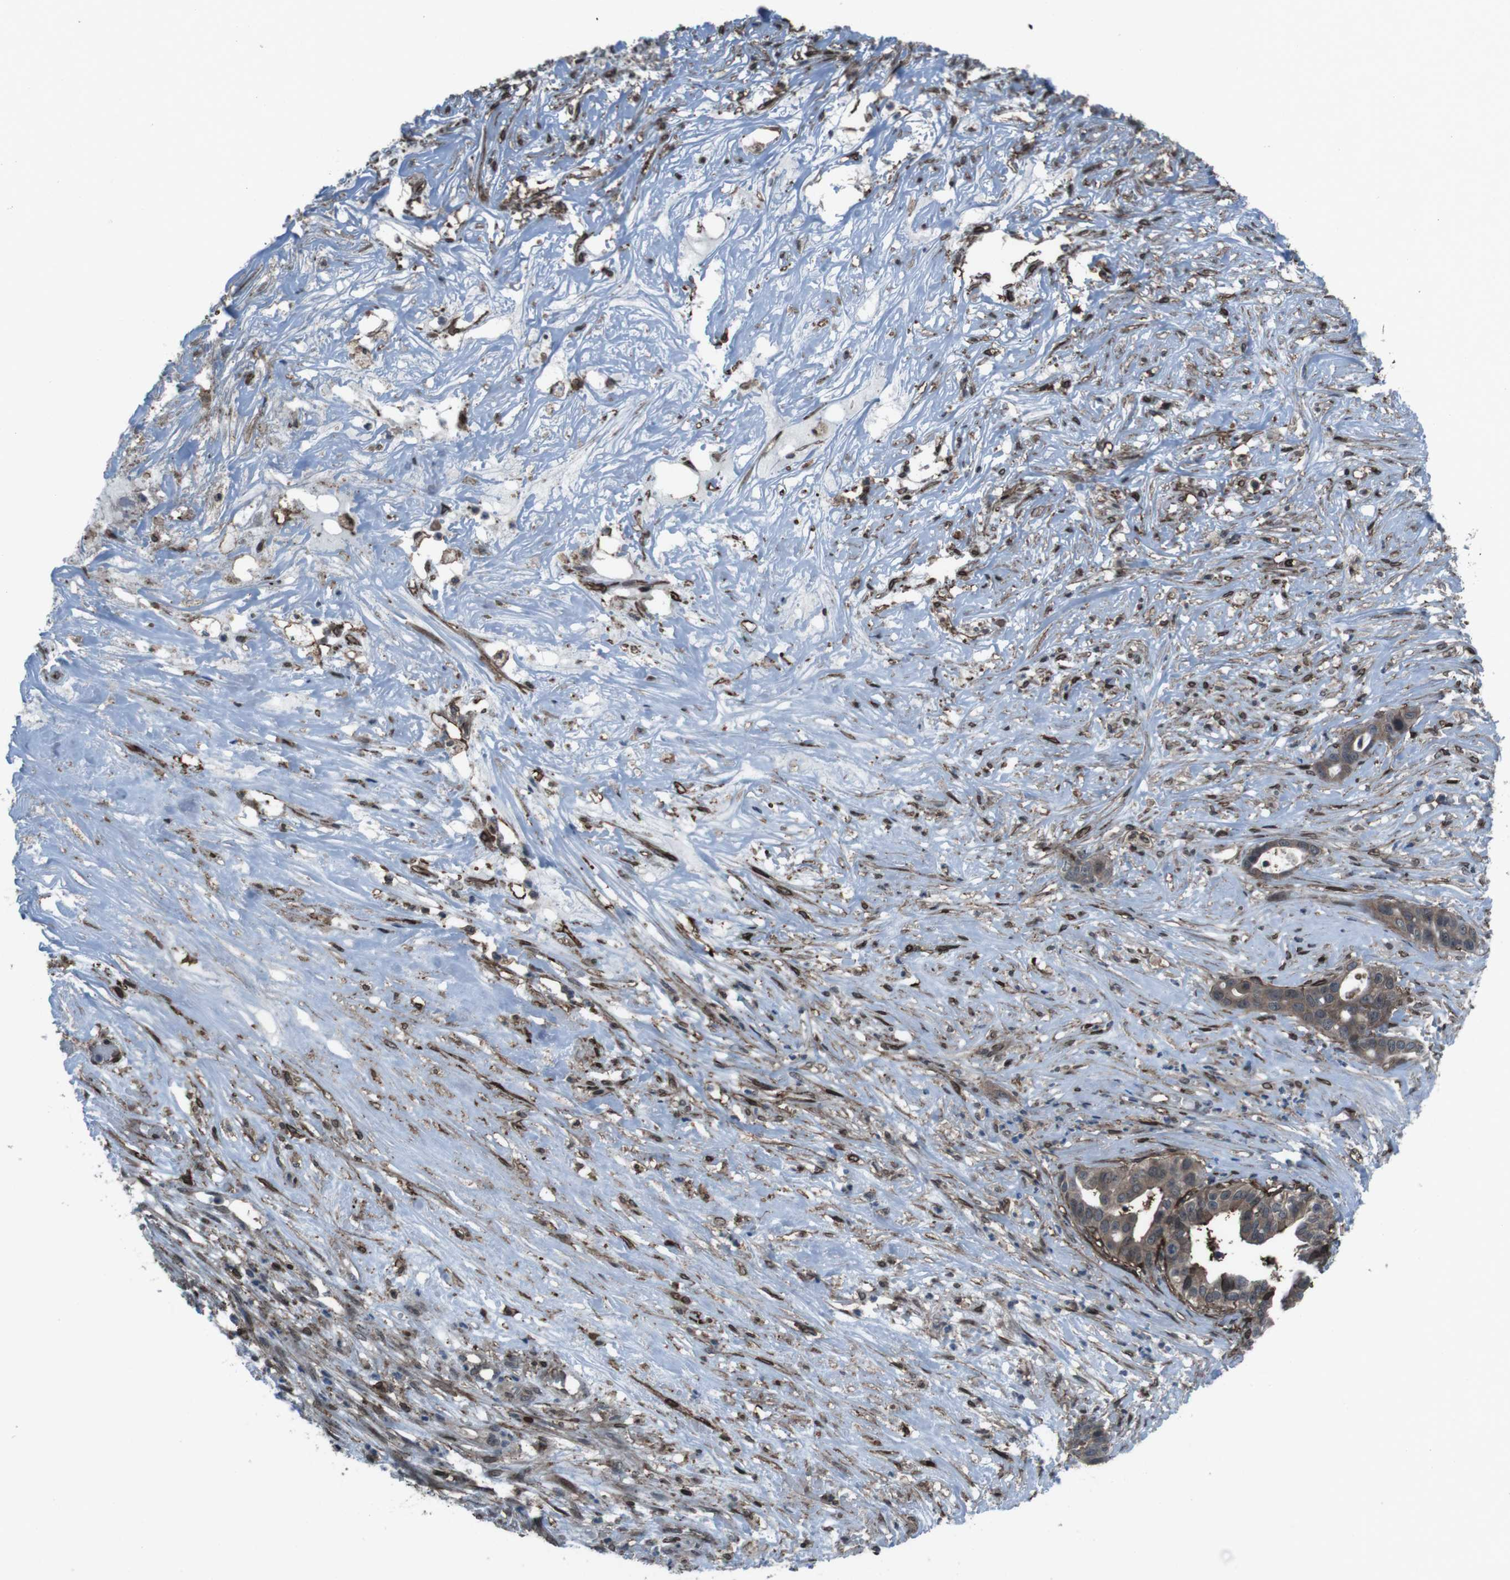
{"staining": {"intensity": "strong", "quantity": ">75%", "location": "cytoplasmic/membranous"}, "tissue": "liver cancer", "cell_type": "Tumor cells", "image_type": "cancer", "snomed": [{"axis": "morphology", "description": "Cholangiocarcinoma"}, {"axis": "topography", "description": "Liver"}], "caption": "DAB immunohistochemical staining of human cholangiocarcinoma (liver) demonstrates strong cytoplasmic/membranous protein staining in approximately >75% of tumor cells. Immunohistochemistry (ihc) stains the protein of interest in brown and the nuclei are stained blue.", "gene": "GDF10", "patient": {"sex": "female", "age": 61}}